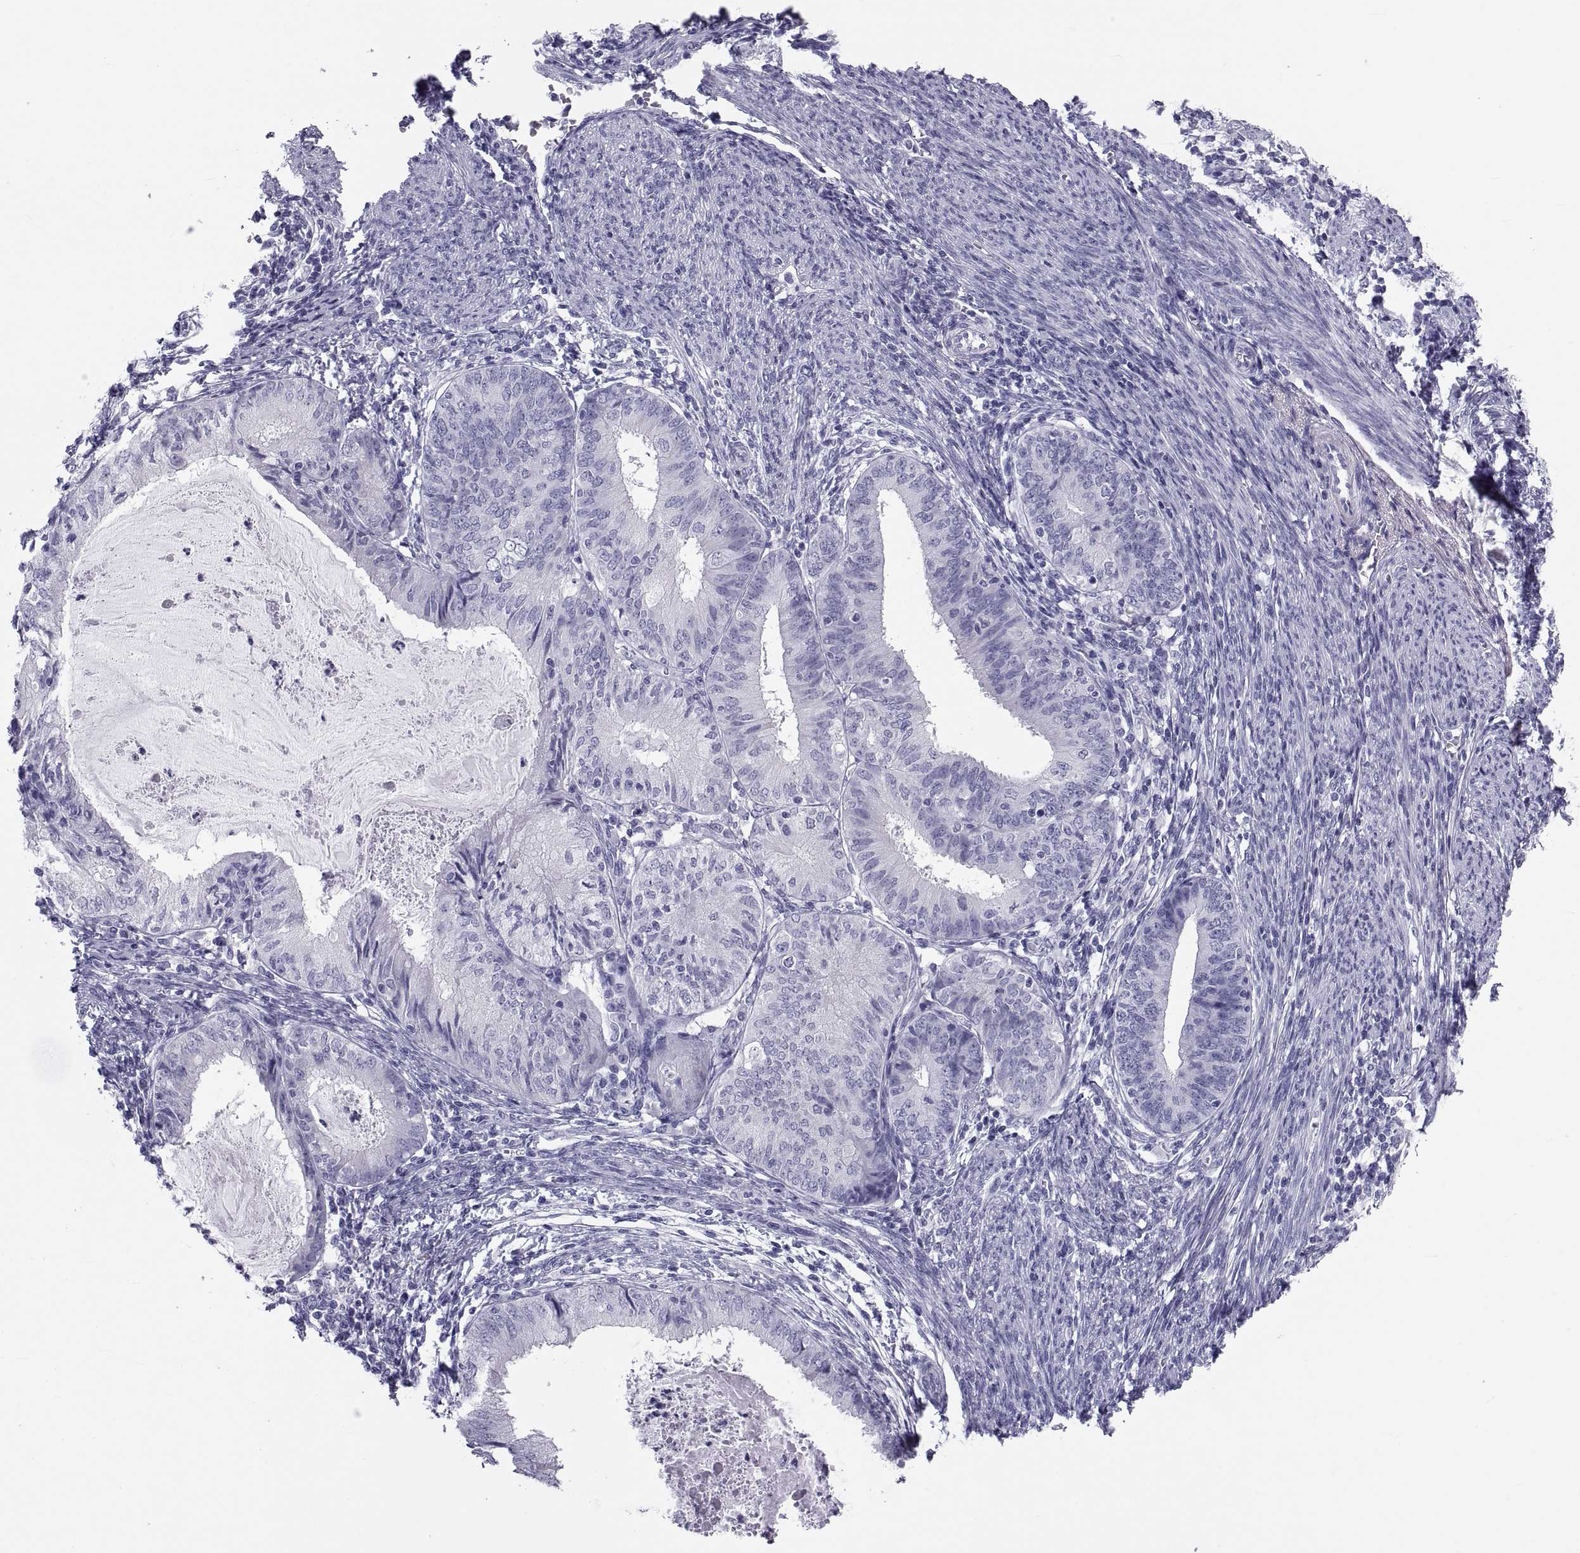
{"staining": {"intensity": "negative", "quantity": "none", "location": "none"}, "tissue": "endometrial cancer", "cell_type": "Tumor cells", "image_type": "cancer", "snomed": [{"axis": "morphology", "description": "Adenocarcinoma, NOS"}, {"axis": "topography", "description": "Endometrium"}], "caption": "Endometrial adenocarcinoma stained for a protein using immunohistochemistry displays no positivity tumor cells.", "gene": "DEFB129", "patient": {"sex": "female", "age": 57}}